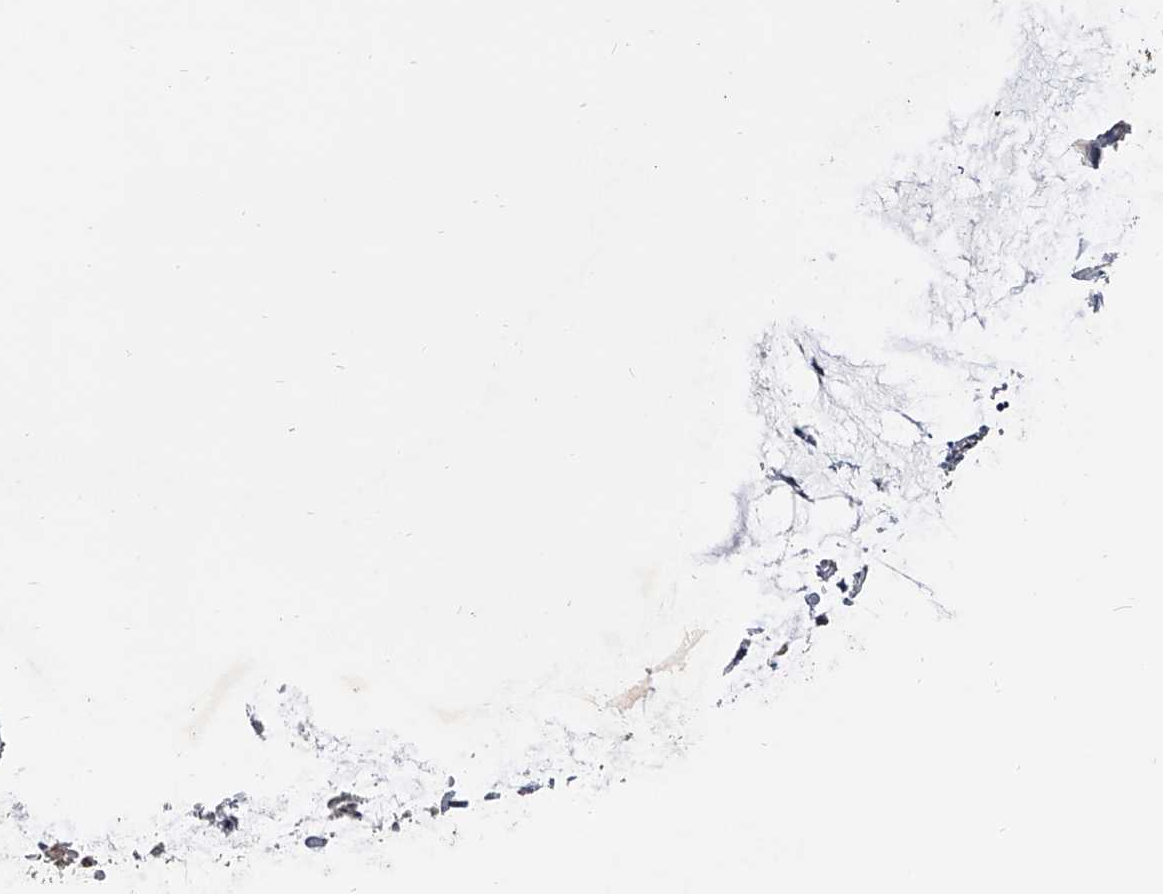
{"staining": {"intensity": "weak", "quantity": ">75%", "location": "nuclear"}, "tissue": "colorectal cancer", "cell_type": "Tumor cells", "image_type": "cancer", "snomed": [{"axis": "morphology", "description": "Adenocarcinoma, NOS"}, {"axis": "topography", "description": "Rectum"}], "caption": "Colorectal adenocarcinoma tissue reveals weak nuclear expression in approximately >75% of tumor cells, visualized by immunohistochemistry.", "gene": "MATR3", "patient": {"sex": "female", "age": 66}}